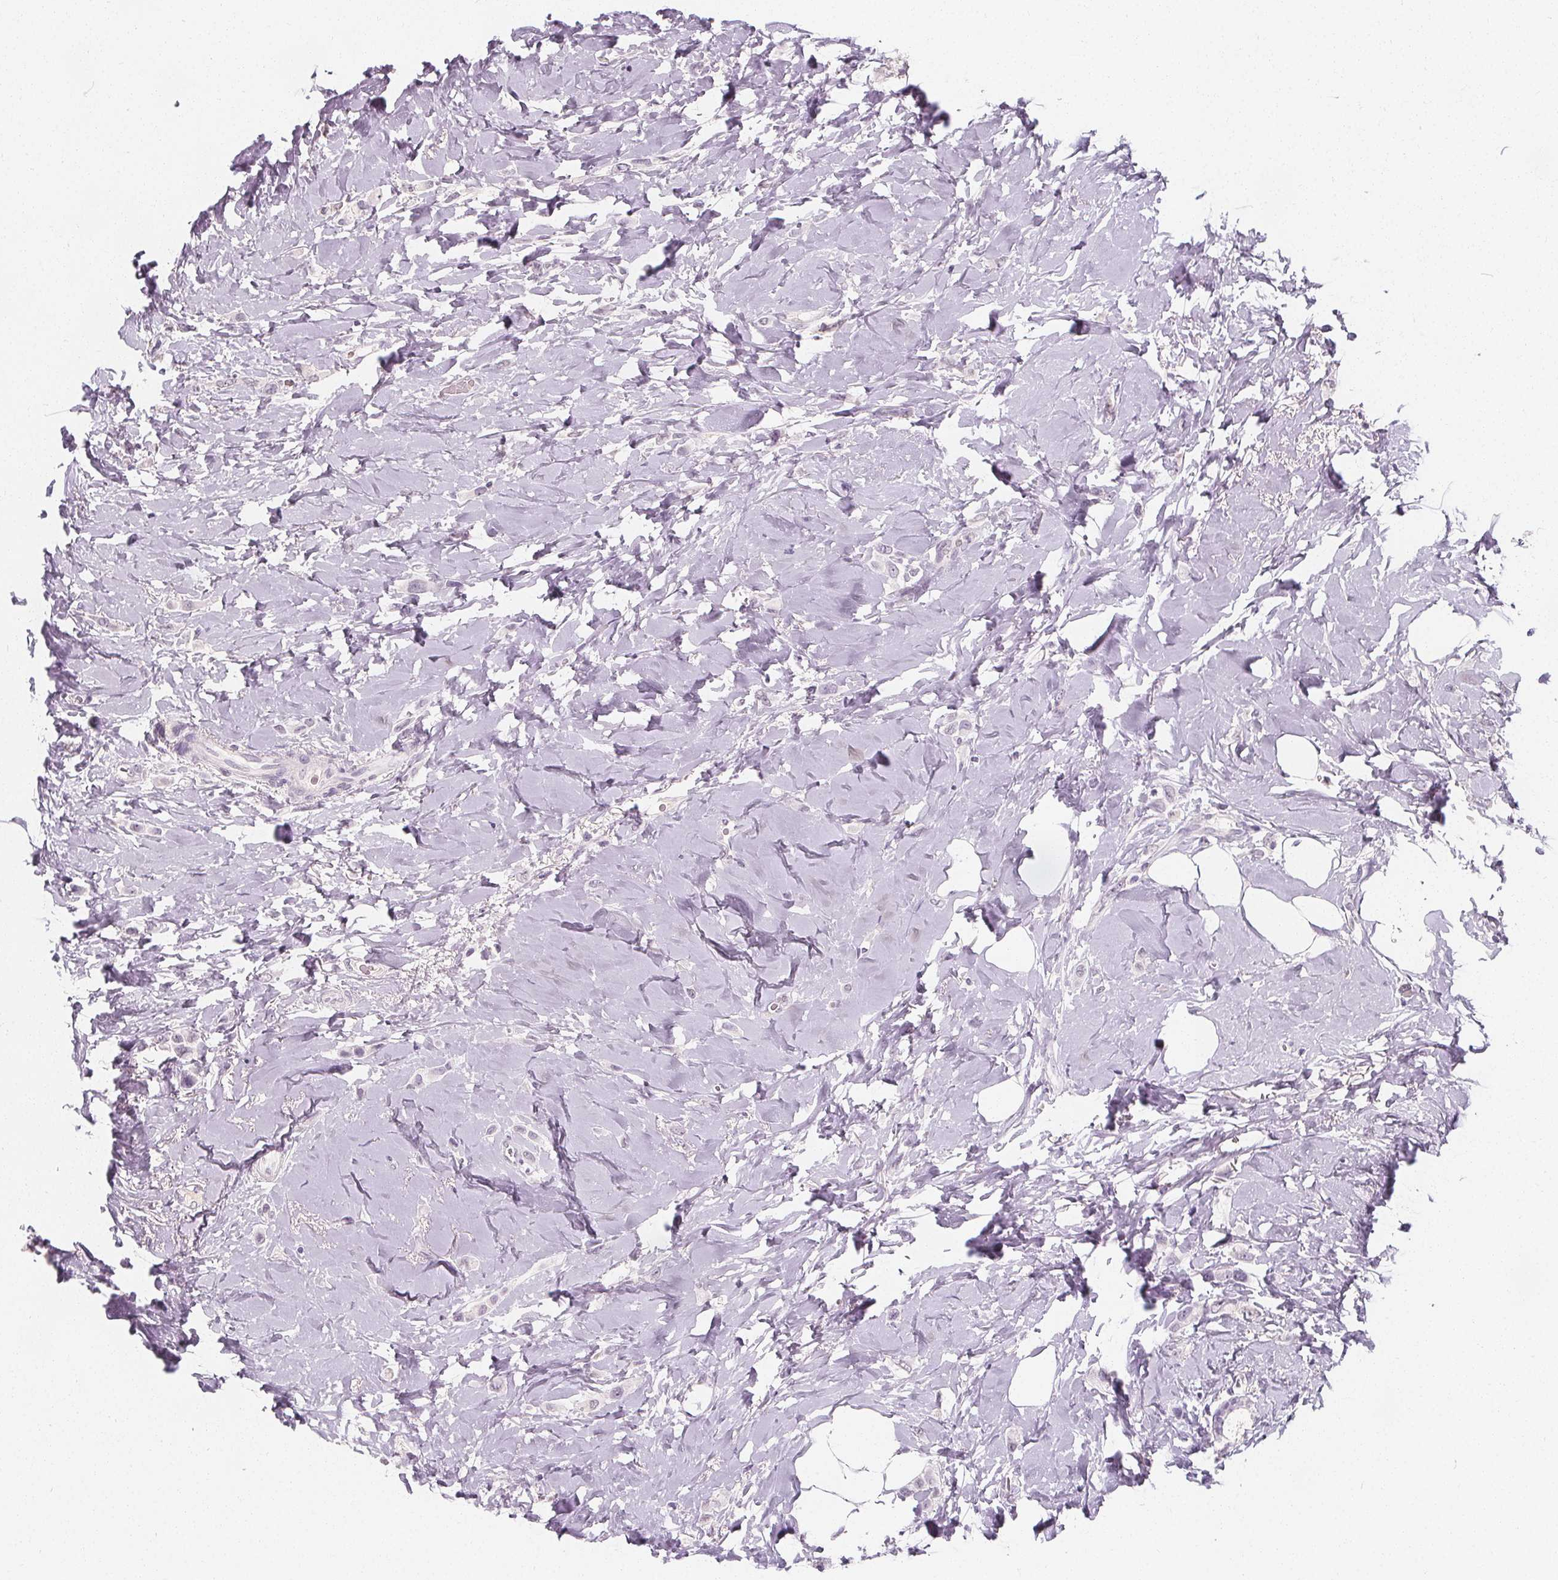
{"staining": {"intensity": "negative", "quantity": "none", "location": "none"}, "tissue": "breast cancer", "cell_type": "Tumor cells", "image_type": "cancer", "snomed": [{"axis": "morphology", "description": "Lobular carcinoma"}, {"axis": "topography", "description": "Breast"}], "caption": "Tumor cells are negative for protein expression in human breast cancer.", "gene": "DBX2", "patient": {"sex": "female", "age": 66}}